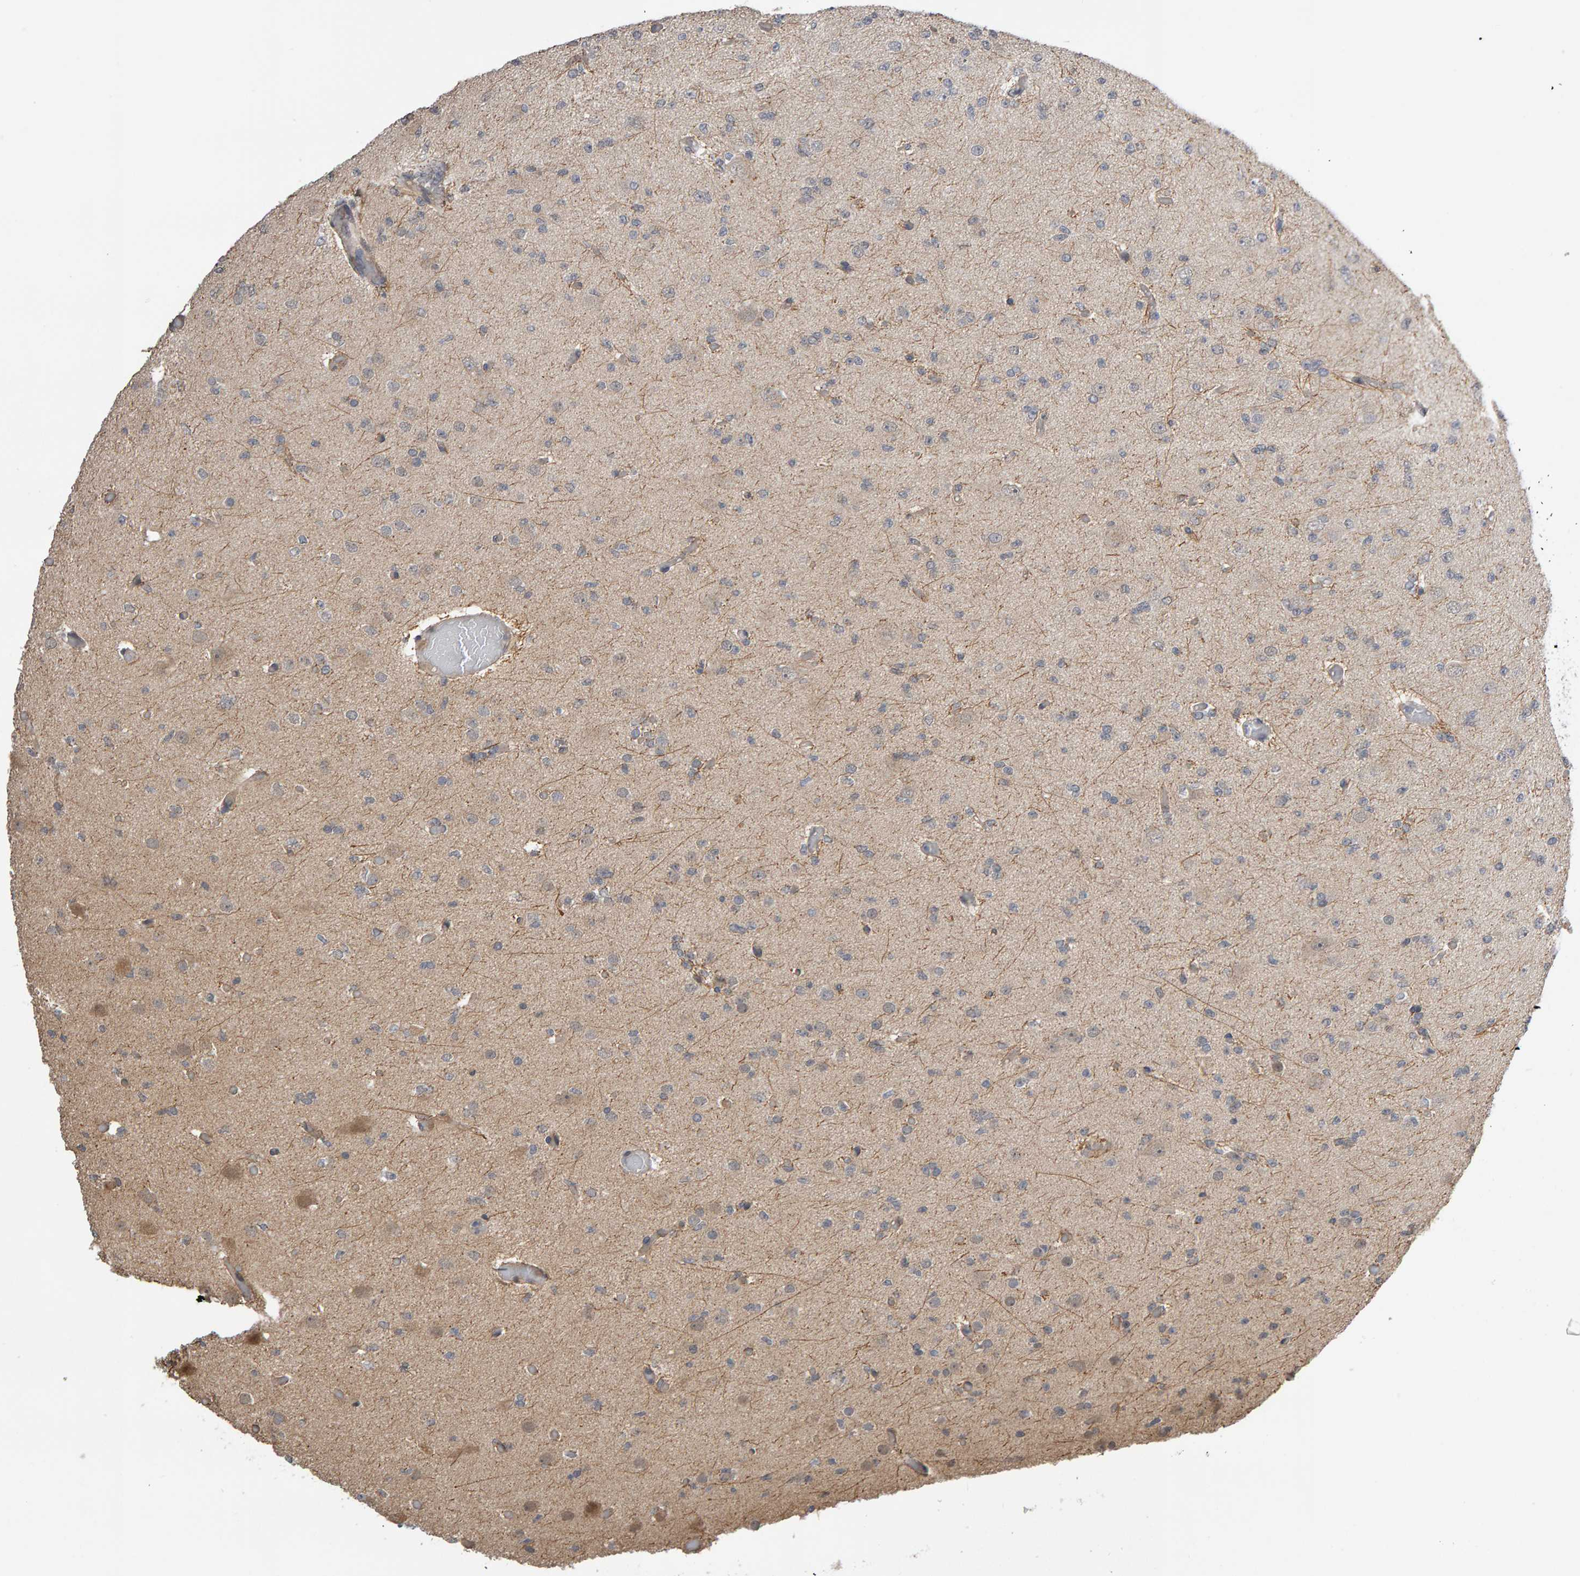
{"staining": {"intensity": "weak", "quantity": "<25%", "location": "cytoplasmic/membranous"}, "tissue": "glioma", "cell_type": "Tumor cells", "image_type": "cancer", "snomed": [{"axis": "morphology", "description": "Glioma, malignant, Low grade"}, {"axis": "topography", "description": "Brain"}], "caption": "DAB immunohistochemical staining of human malignant glioma (low-grade) shows no significant positivity in tumor cells. (DAB IHC, high magnification).", "gene": "COASY", "patient": {"sex": "female", "age": 22}}